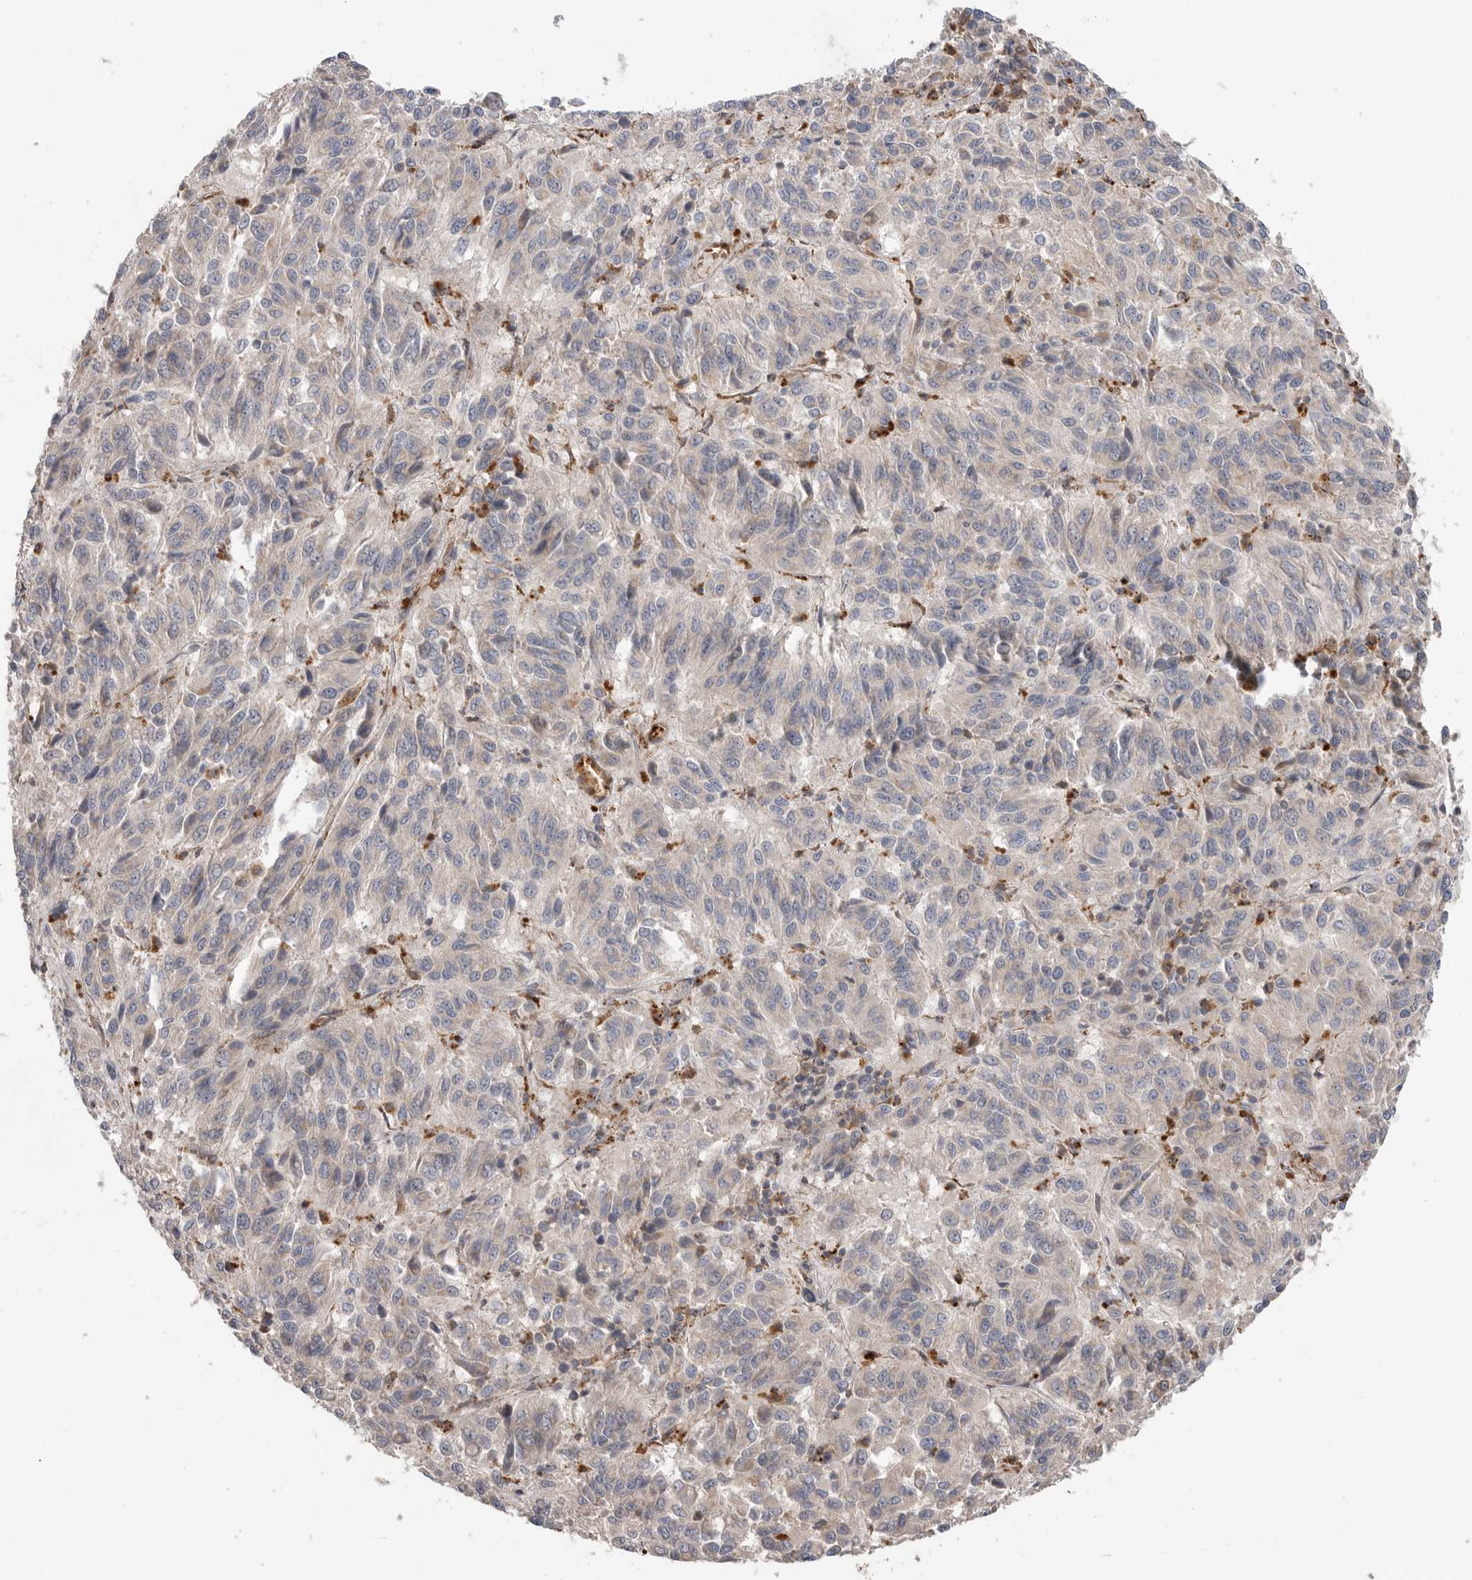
{"staining": {"intensity": "negative", "quantity": "none", "location": "none"}, "tissue": "melanoma", "cell_type": "Tumor cells", "image_type": "cancer", "snomed": [{"axis": "morphology", "description": "Malignant melanoma, Metastatic site"}, {"axis": "topography", "description": "Lung"}], "caption": "This photomicrograph is of malignant melanoma (metastatic site) stained with immunohistochemistry to label a protein in brown with the nuclei are counter-stained blue. There is no expression in tumor cells.", "gene": "GALNS", "patient": {"sex": "male", "age": 64}}